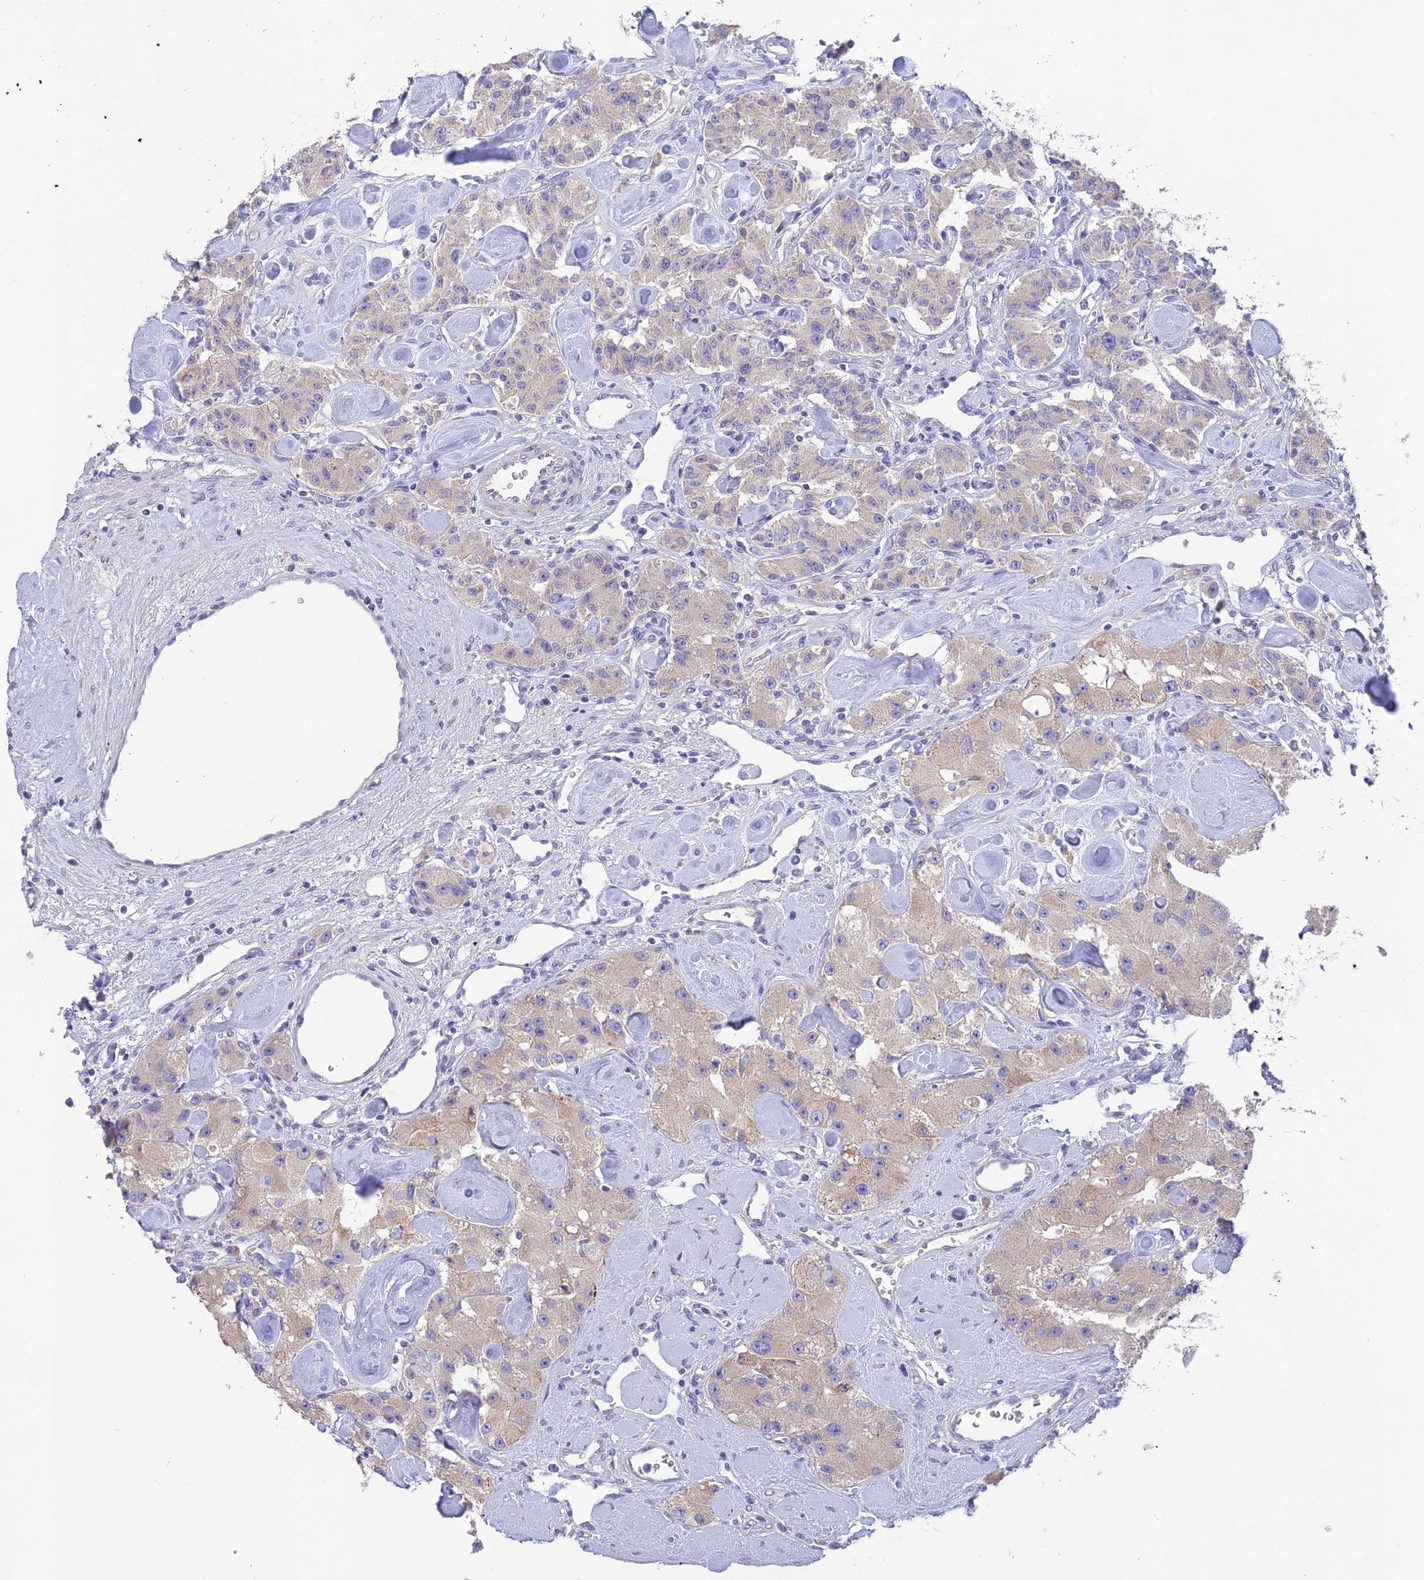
{"staining": {"intensity": "weak", "quantity": "25%-75%", "location": "cytoplasmic/membranous"}, "tissue": "carcinoid", "cell_type": "Tumor cells", "image_type": "cancer", "snomed": [{"axis": "morphology", "description": "Carcinoid, malignant, NOS"}, {"axis": "topography", "description": "Pancreas"}], "caption": "IHC histopathology image of neoplastic tissue: carcinoid (malignant) stained using IHC demonstrates low levels of weak protein expression localized specifically in the cytoplasmic/membranous of tumor cells, appearing as a cytoplasmic/membranous brown color.", "gene": "HSD17B2", "patient": {"sex": "male", "age": 41}}